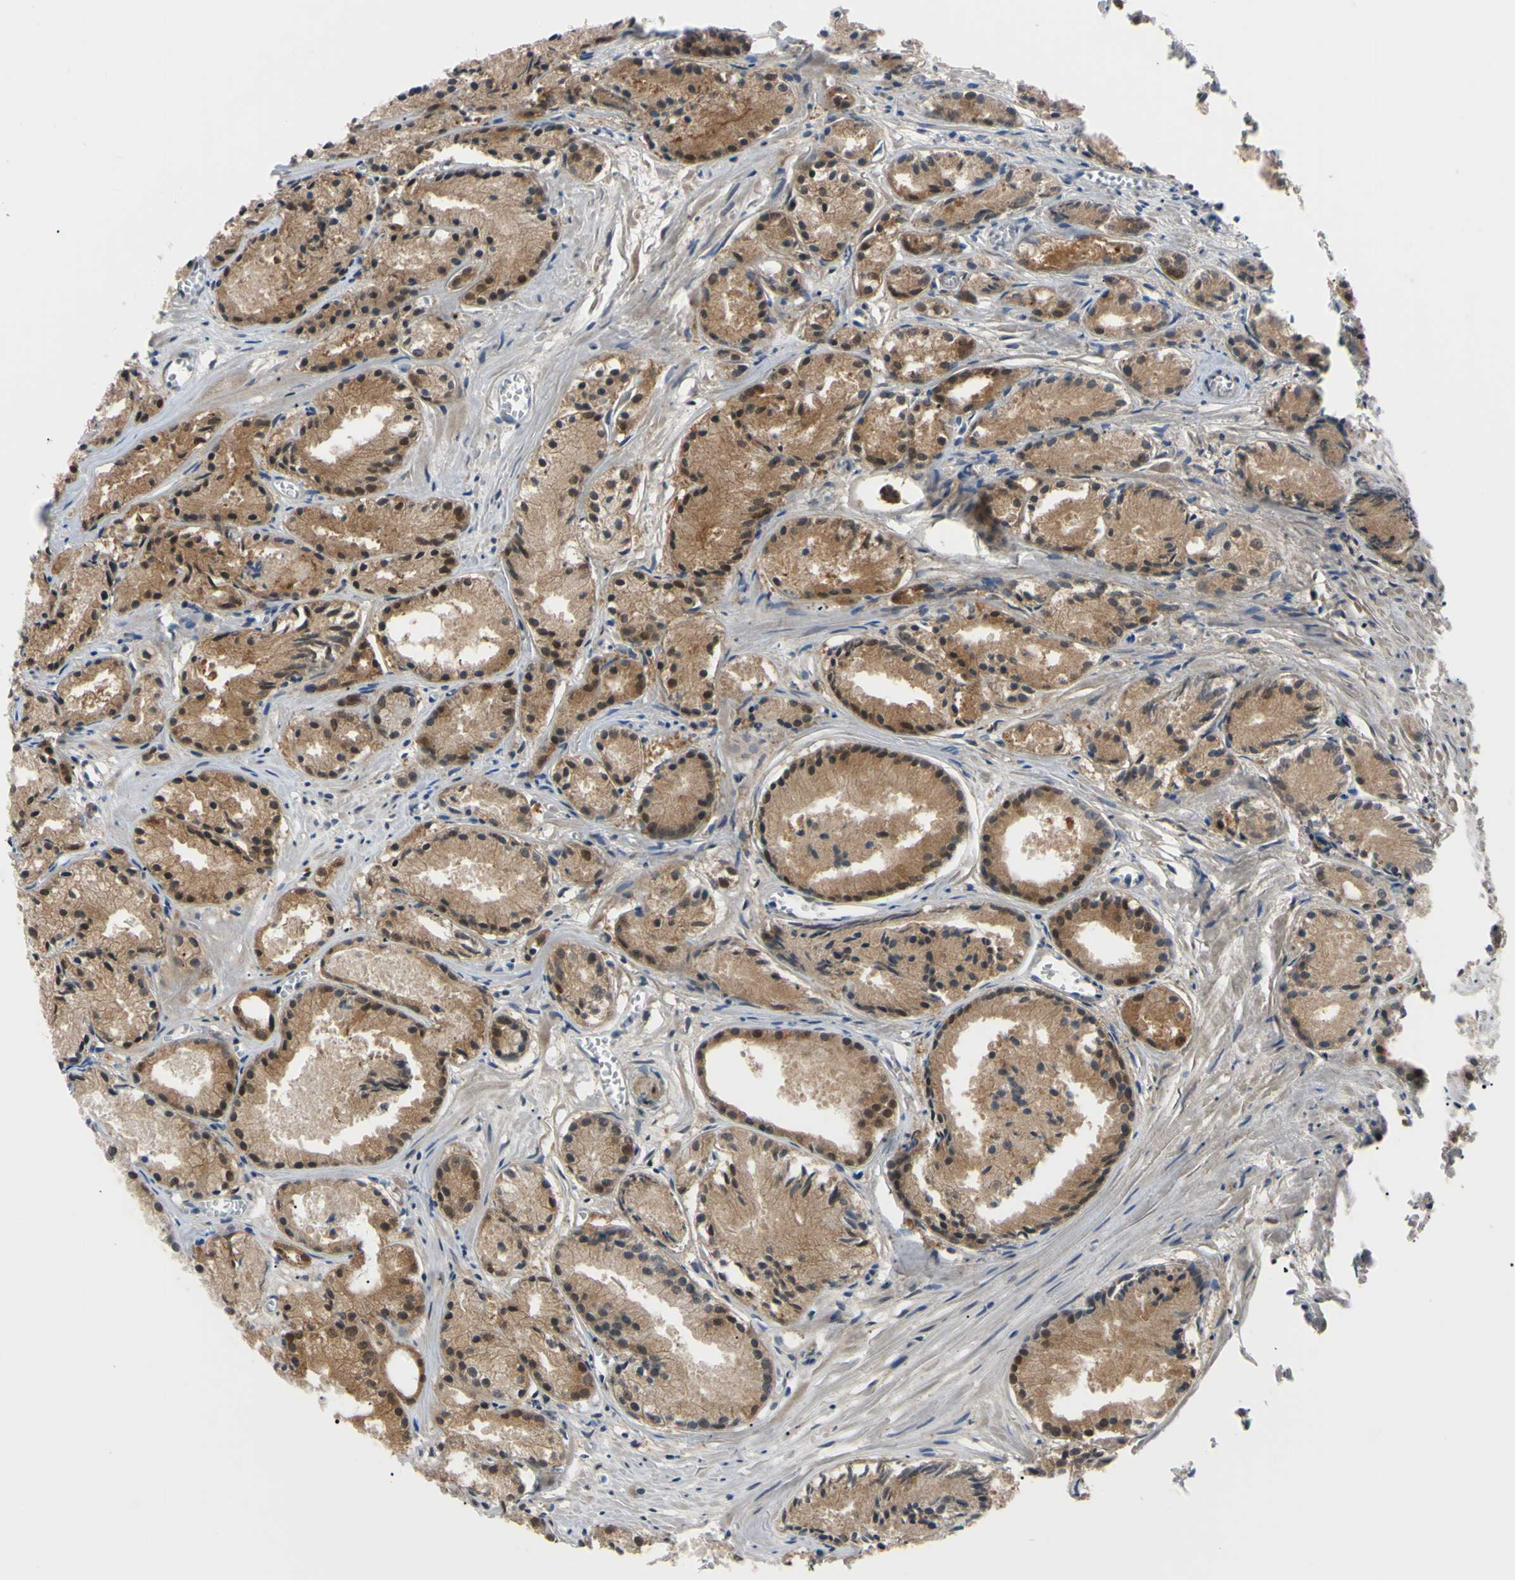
{"staining": {"intensity": "moderate", "quantity": "25%-75%", "location": "cytoplasmic/membranous,nuclear"}, "tissue": "prostate cancer", "cell_type": "Tumor cells", "image_type": "cancer", "snomed": [{"axis": "morphology", "description": "Adenocarcinoma, Low grade"}, {"axis": "topography", "description": "Prostate"}], "caption": "Prostate cancer (adenocarcinoma (low-grade)) tissue displays moderate cytoplasmic/membranous and nuclear staining in approximately 25%-75% of tumor cells The staining is performed using DAB brown chromogen to label protein expression. The nuclei are counter-stained blue using hematoxylin.", "gene": "NOL3", "patient": {"sex": "male", "age": 72}}